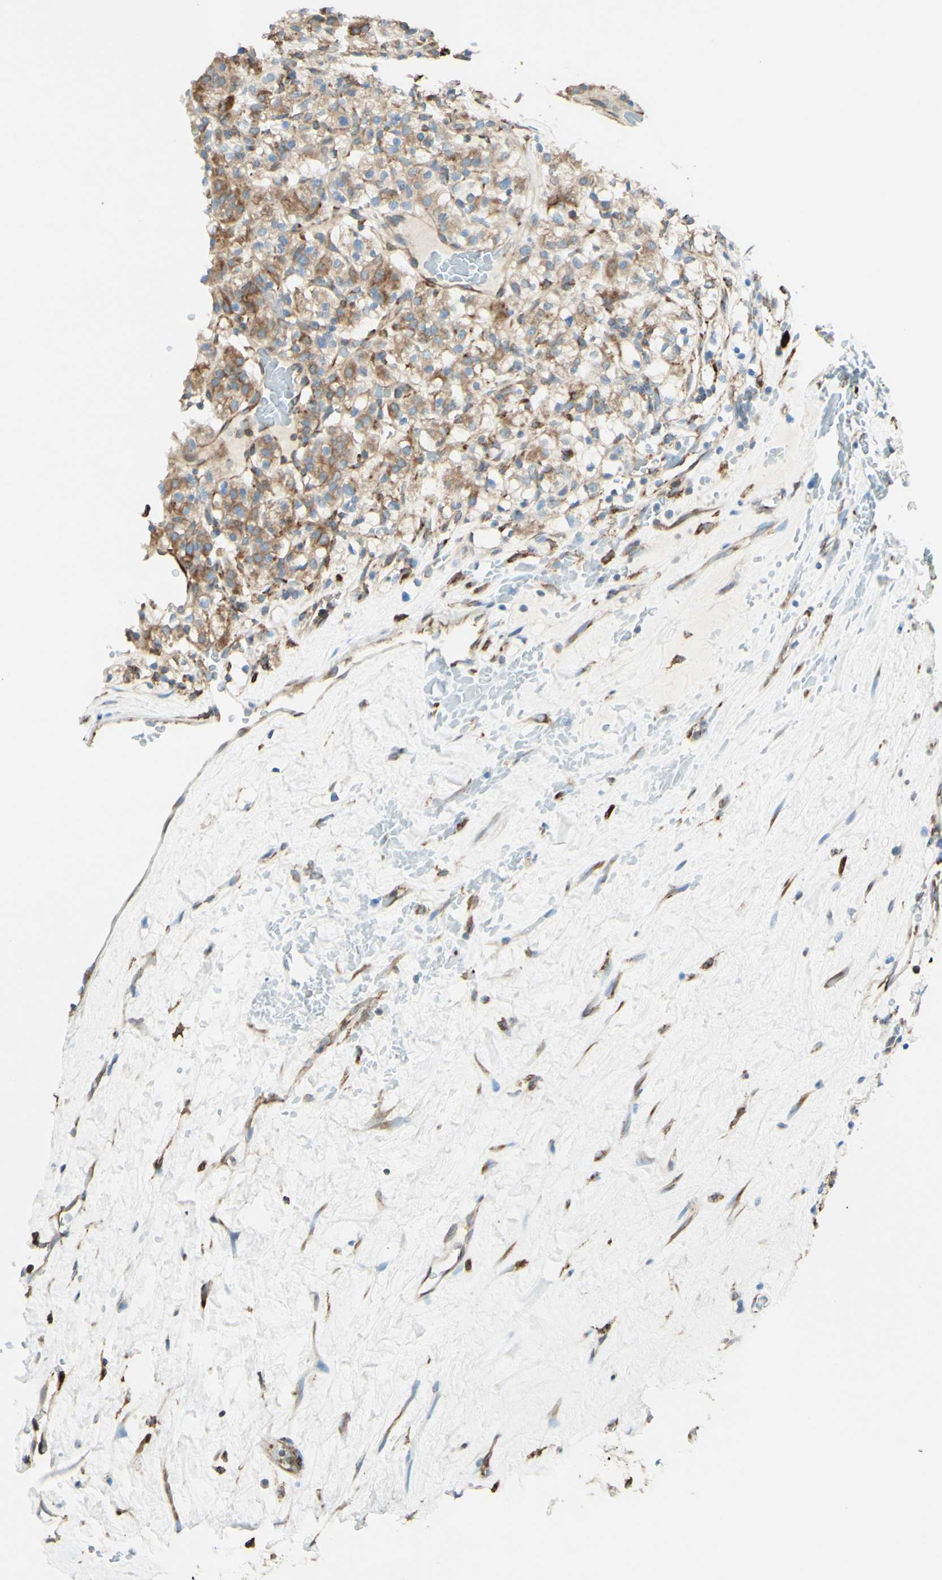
{"staining": {"intensity": "moderate", "quantity": ">75%", "location": "cytoplasmic/membranous"}, "tissue": "renal cancer", "cell_type": "Tumor cells", "image_type": "cancer", "snomed": [{"axis": "morphology", "description": "Normal tissue, NOS"}, {"axis": "morphology", "description": "Adenocarcinoma, NOS"}, {"axis": "topography", "description": "Kidney"}], "caption": "Renal cancer (adenocarcinoma) stained for a protein exhibits moderate cytoplasmic/membranous positivity in tumor cells.", "gene": "DNAJB11", "patient": {"sex": "female", "age": 72}}